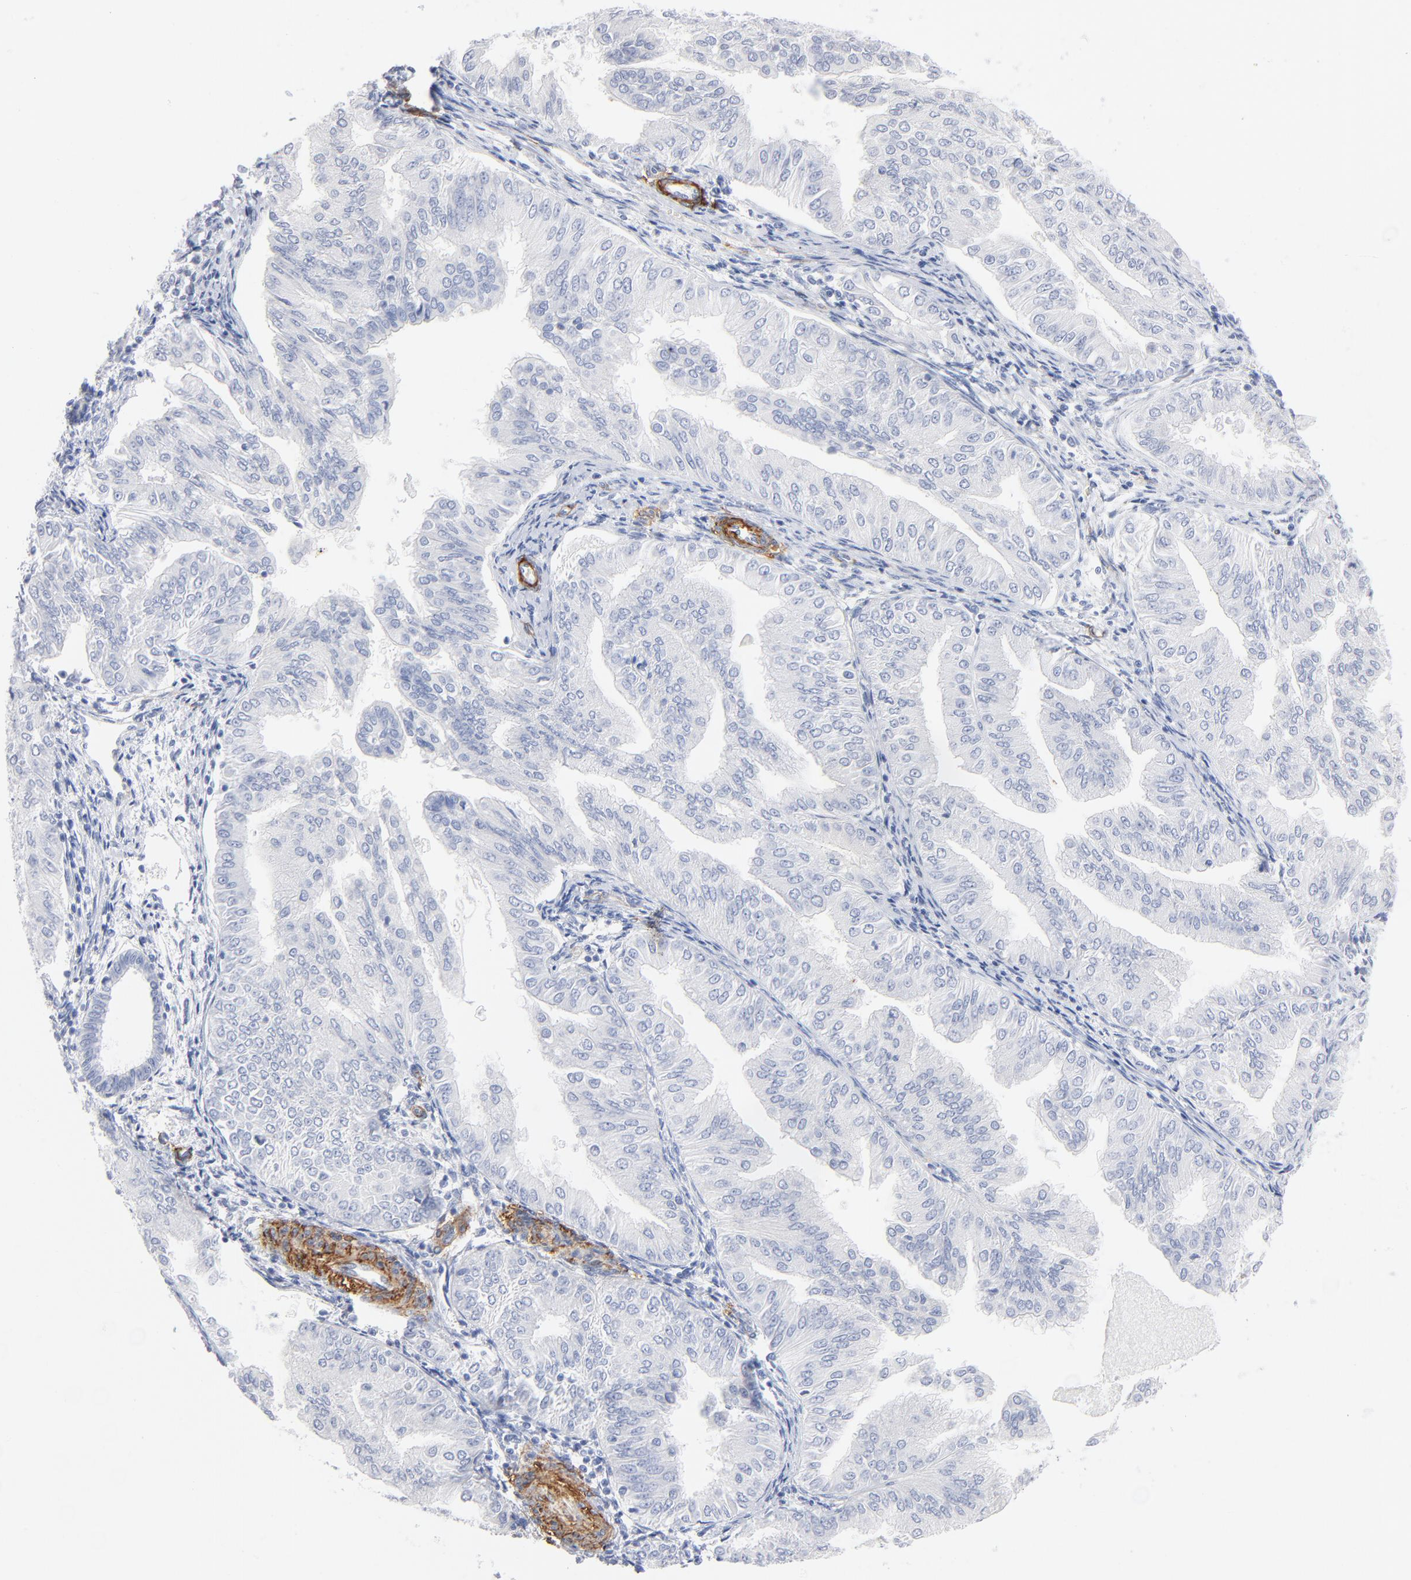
{"staining": {"intensity": "negative", "quantity": "none", "location": "none"}, "tissue": "endometrial cancer", "cell_type": "Tumor cells", "image_type": "cancer", "snomed": [{"axis": "morphology", "description": "Adenocarcinoma, NOS"}, {"axis": "topography", "description": "Endometrium"}], "caption": "Tumor cells show no significant protein positivity in endometrial cancer.", "gene": "AGTR1", "patient": {"sex": "female", "age": 53}}